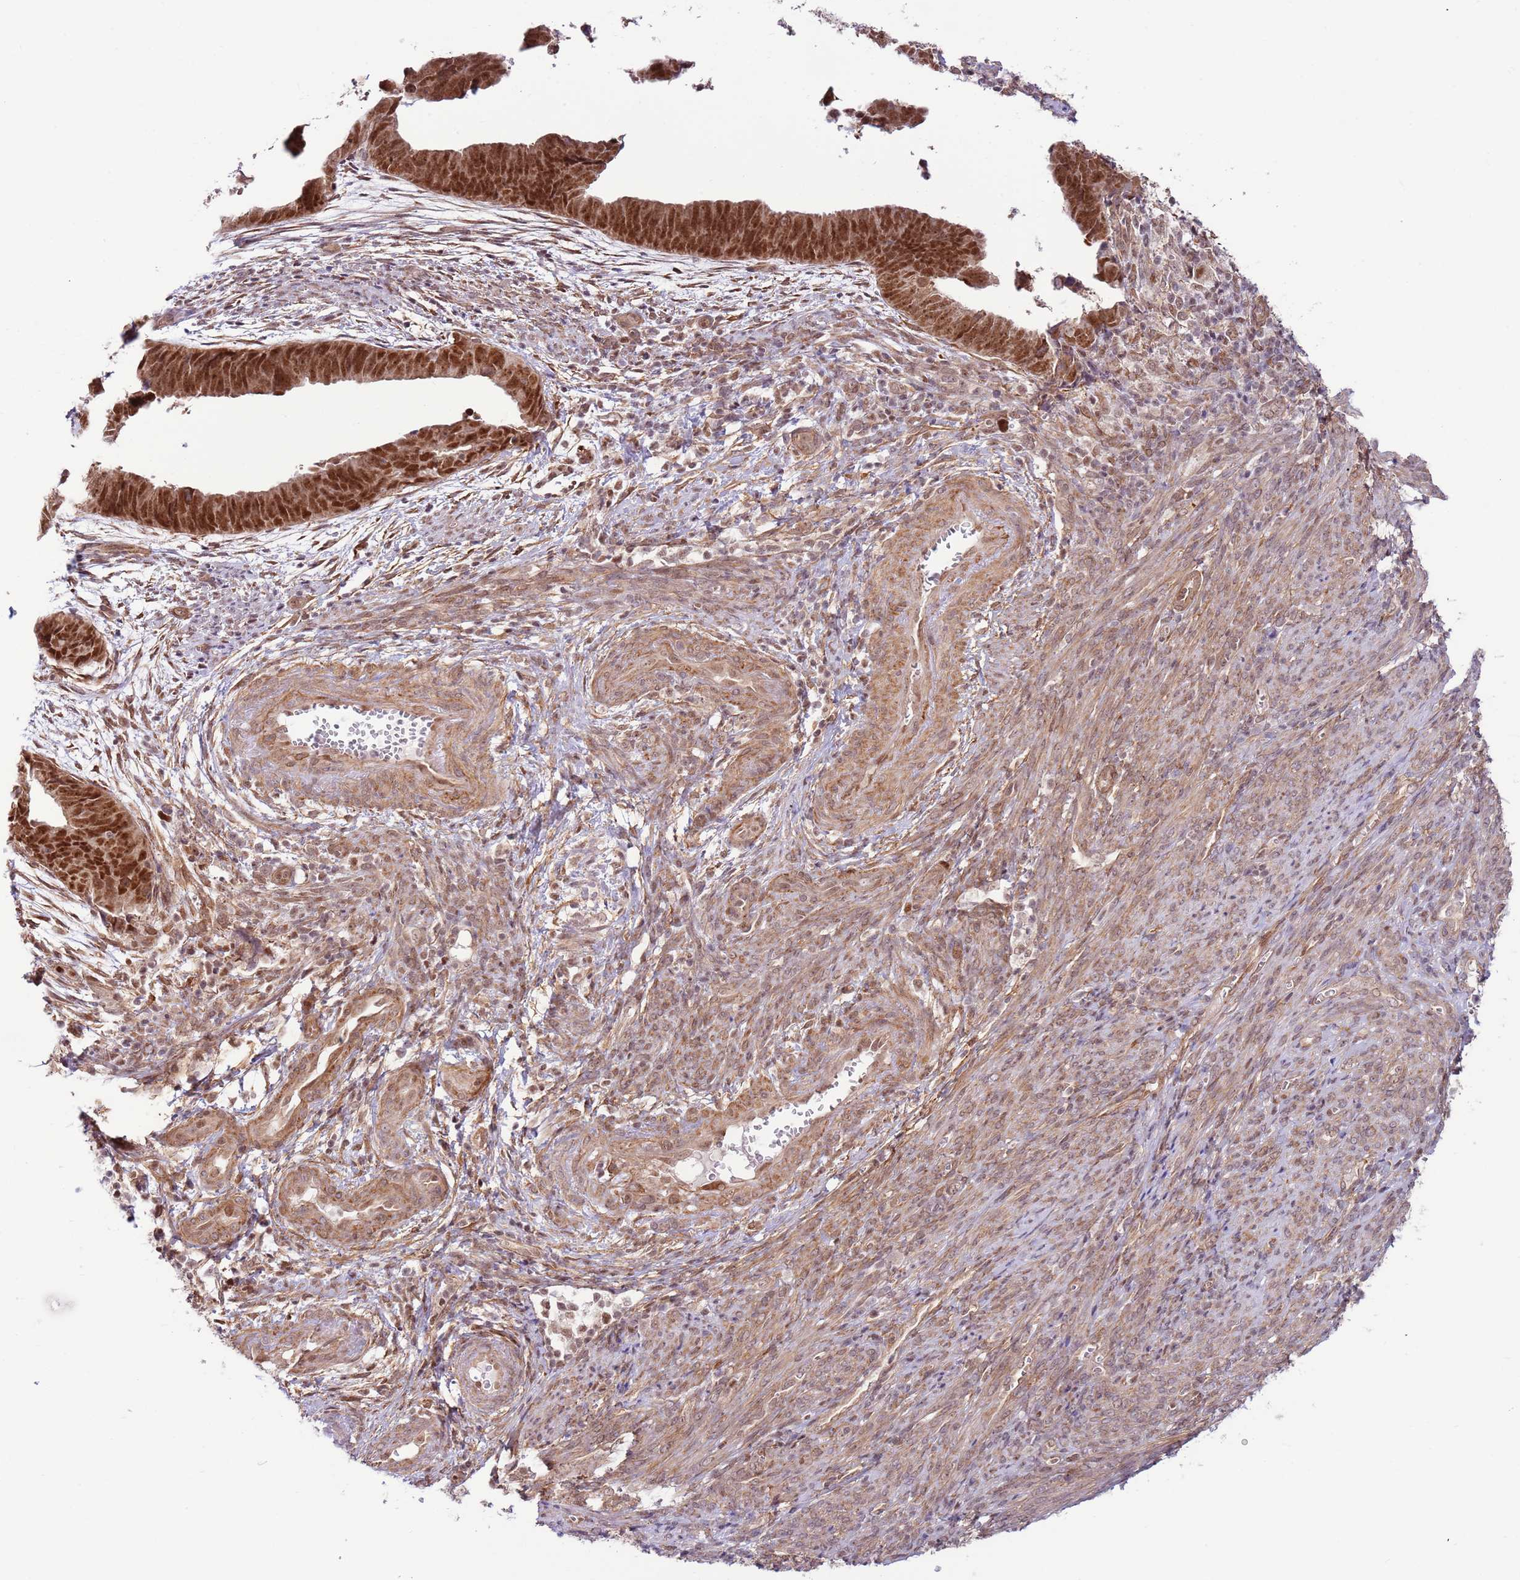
{"staining": {"intensity": "strong", "quantity": ">75%", "location": "nuclear"}, "tissue": "endometrial cancer", "cell_type": "Tumor cells", "image_type": "cancer", "snomed": [{"axis": "morphology", "description": "Adenocarcinoma, NOS"}, {"axis": "topography", "description": "Endometrium"}], "caption": "A high-resolution histopathology image shows IHC staining of adenocarcinoma (endometrial), which reveals strong nuclear staining in approximately >75% of tumor cells.", "gene": "DCAF4", "patient": {"sex": "female", "age": 75}}